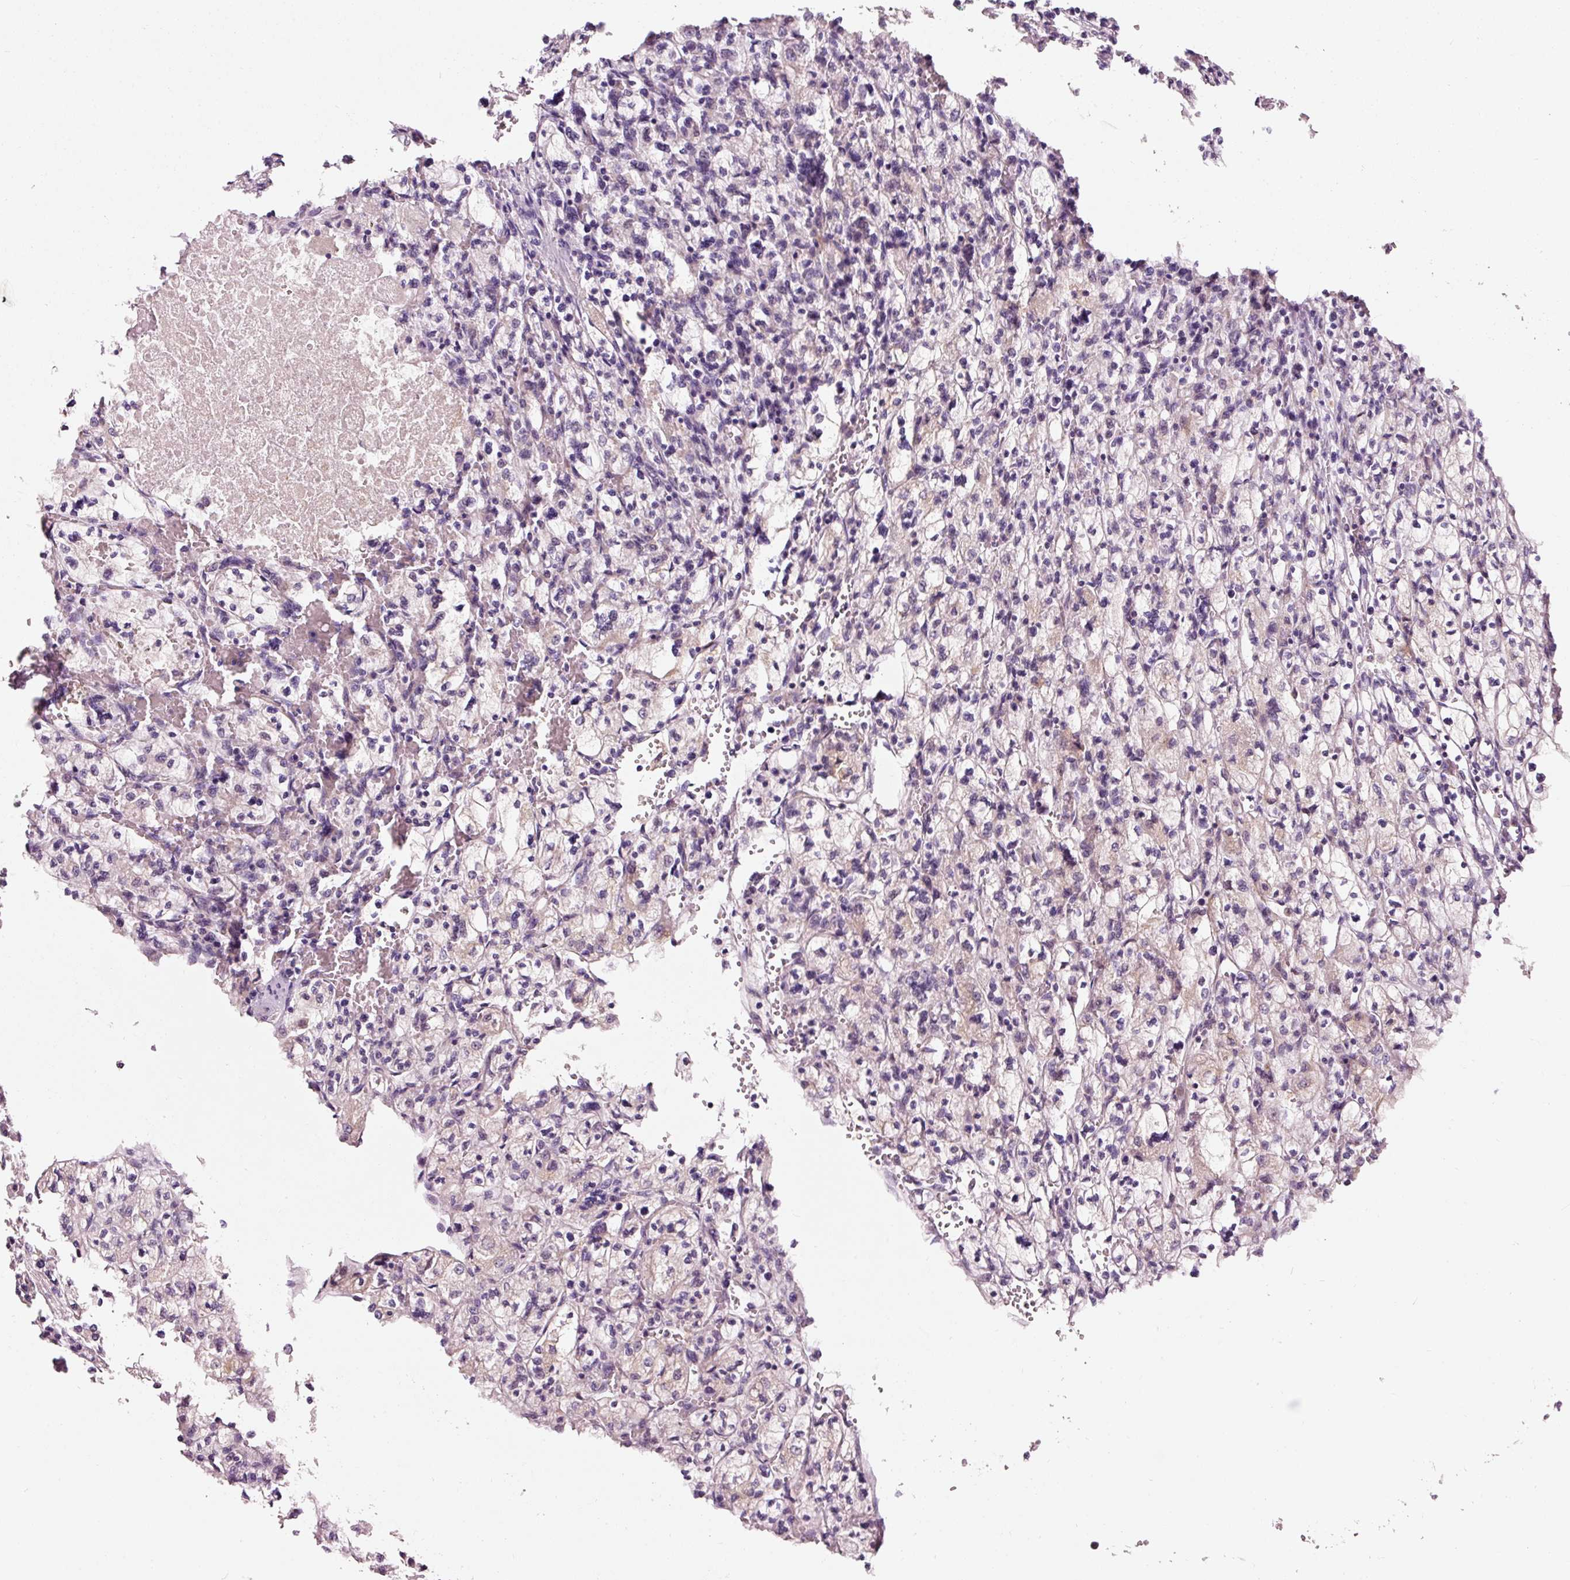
{"staining": {"intensity": "negative", "quantity": "none", "location": "none"}, "tissue": "renal cancer", "cell_type": "Tumor cells", "image_type": "cancer", "snomed": [{"axis": "morphology", "description": "Adenocarcinoma, NOS"}, {"axis": "topography", "description": "Kidney"}], "caption": "Immunohistochemistry of renal cancer (adenocarcinoma) reveals no staining in tumor cells.", "gene": "NAPA", "patient": {"sex": "female", "age": 83}}